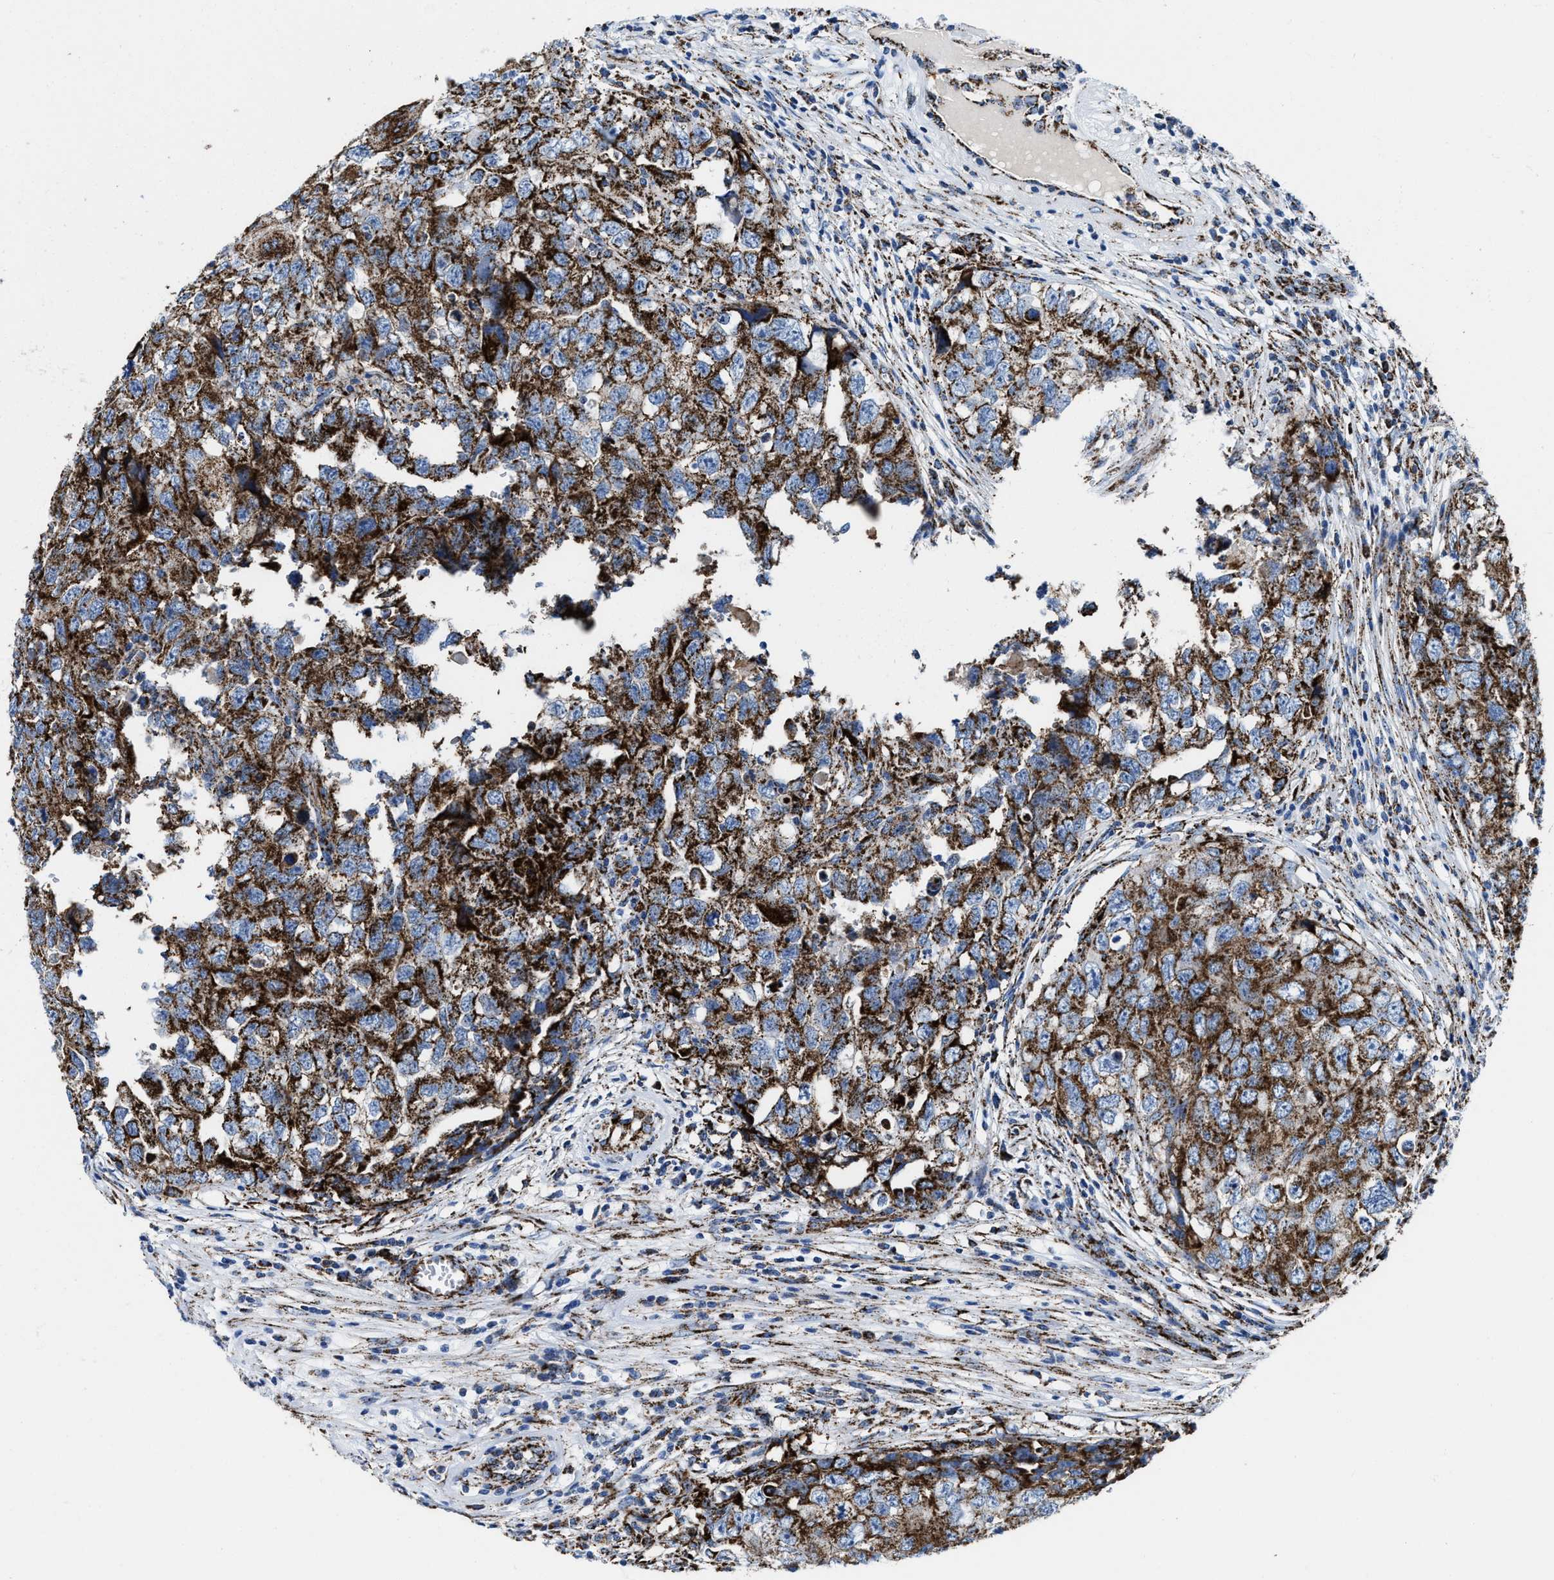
{"staining": {"intensity": "strong", "quantity": ">75%", "location": "cytoplasmic/membranous"}, "tissue": "testis cancer", "cell_type": "Tumor cells", "image_type": "cancer", "snomed": [{"axis": "morphology", "description": "Seminoma, NOS"}, {"axis": "morphology", "description": "Carcinoma, Embryonal, NOS"}, {"axis": "topography", "description": "Testis"}], "caption": "DAB (3,3'-diaminobenzidine) immunohistochemical staining of testis cancer exhibits strong cytoplasmic/membranous protein expression in about >75% of tumor cells.", "gene": "ALDH1B1", "patient": {"sex": "male", "age": 43}}